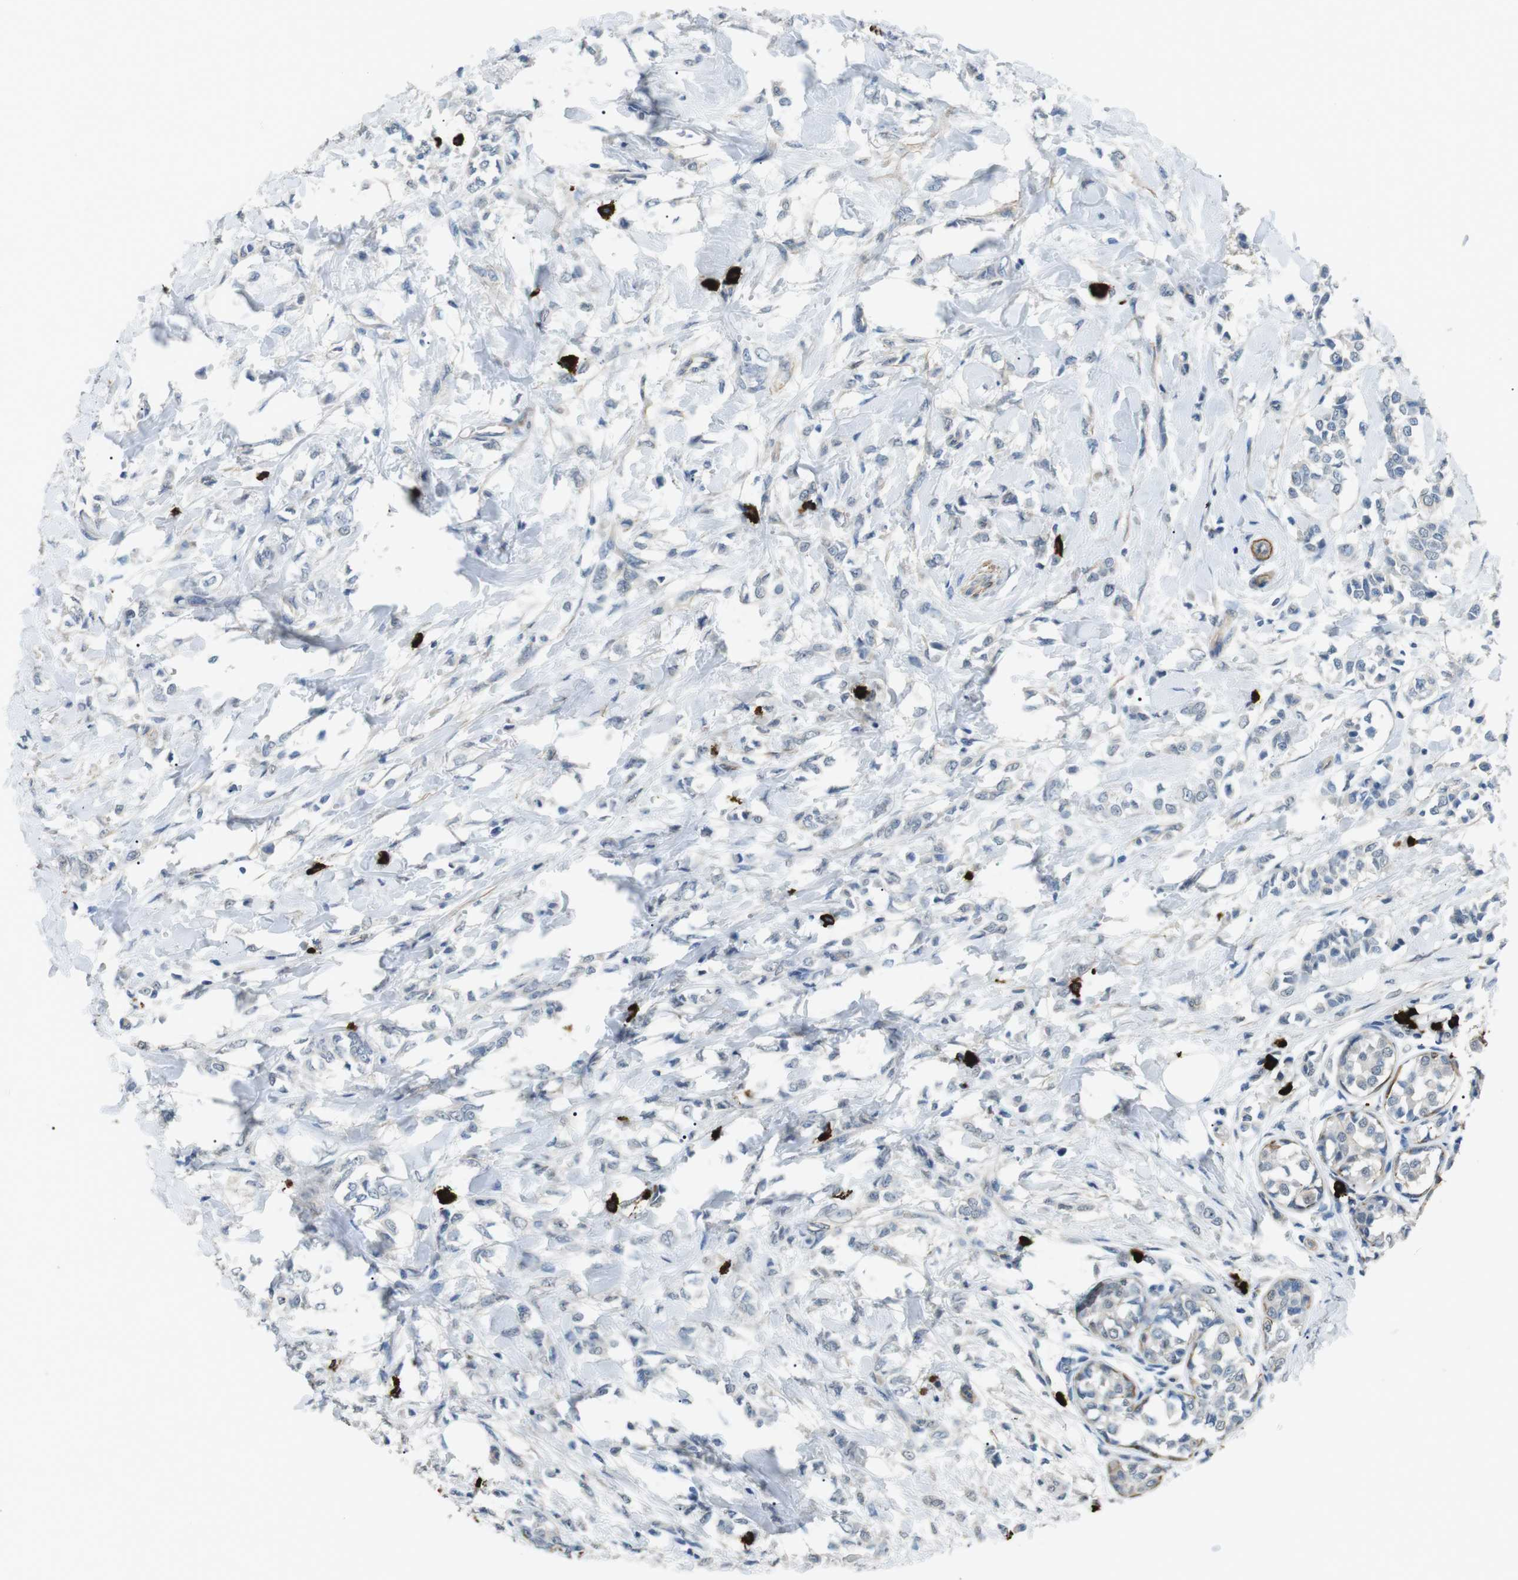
{"staining": {"intensity": "negative", "quantity": "none", "location": "none"}, "tissue": "breast cancer", "cell_type": "Tumor cells", "image_type": "cancer", "snomed": [{"axis": "morphology", "description": "Lobular carcinoma, in situ"}, {"axis": "morphology", "description": "Lobular carcinoma"}, {"axis": "topography", "description": "Breast"}], "caption": "Protein analysis of breast lobular carcinoma in situ displays no significant positivity in tumor cells. (DAB immunohistochemistry visualized using brightfield microscopy, high magnification).", "gene": "GZMM", "patient": {"sex": "female", "age": 41}}